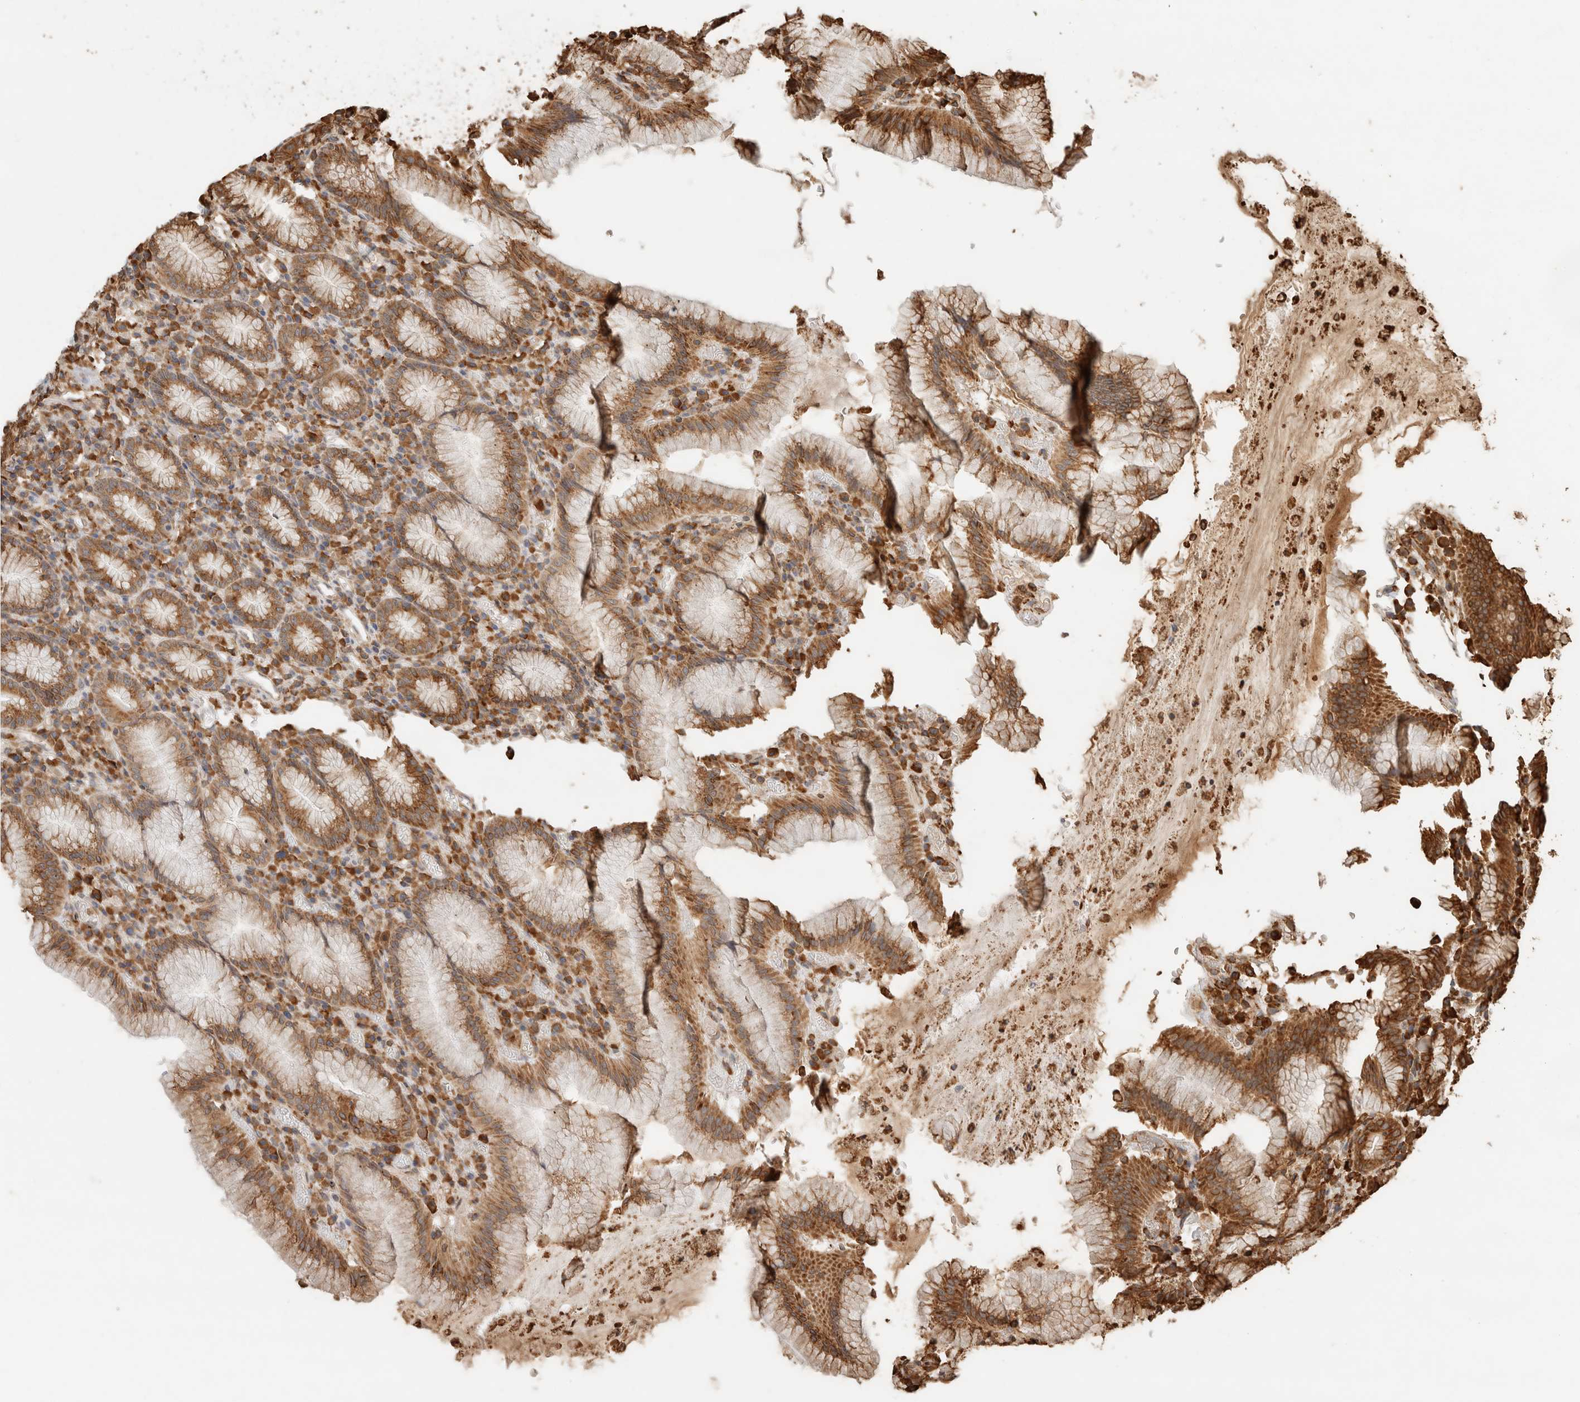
{"staining": {"intensity": "moderate", "quantity": ">75%", "location": "cytoplasmic/membranous"}, "tissue": "stomach", "cell_type": "Glandular cells", "image_type": "normal", "snomed": [{"axis": "morphology", "description": "Normal tissue, NOS"}, {"axis": "topography", "description": "Stomach"}], "caption": "This histopathology image shows immunohistochemistry staining of benign human stomach, with medium moderate cytoplasmic/membranous positivity in about >75% of glandular cells.", "gene": "ERAP1", "patient": {"sex": "male", "age": 55}}